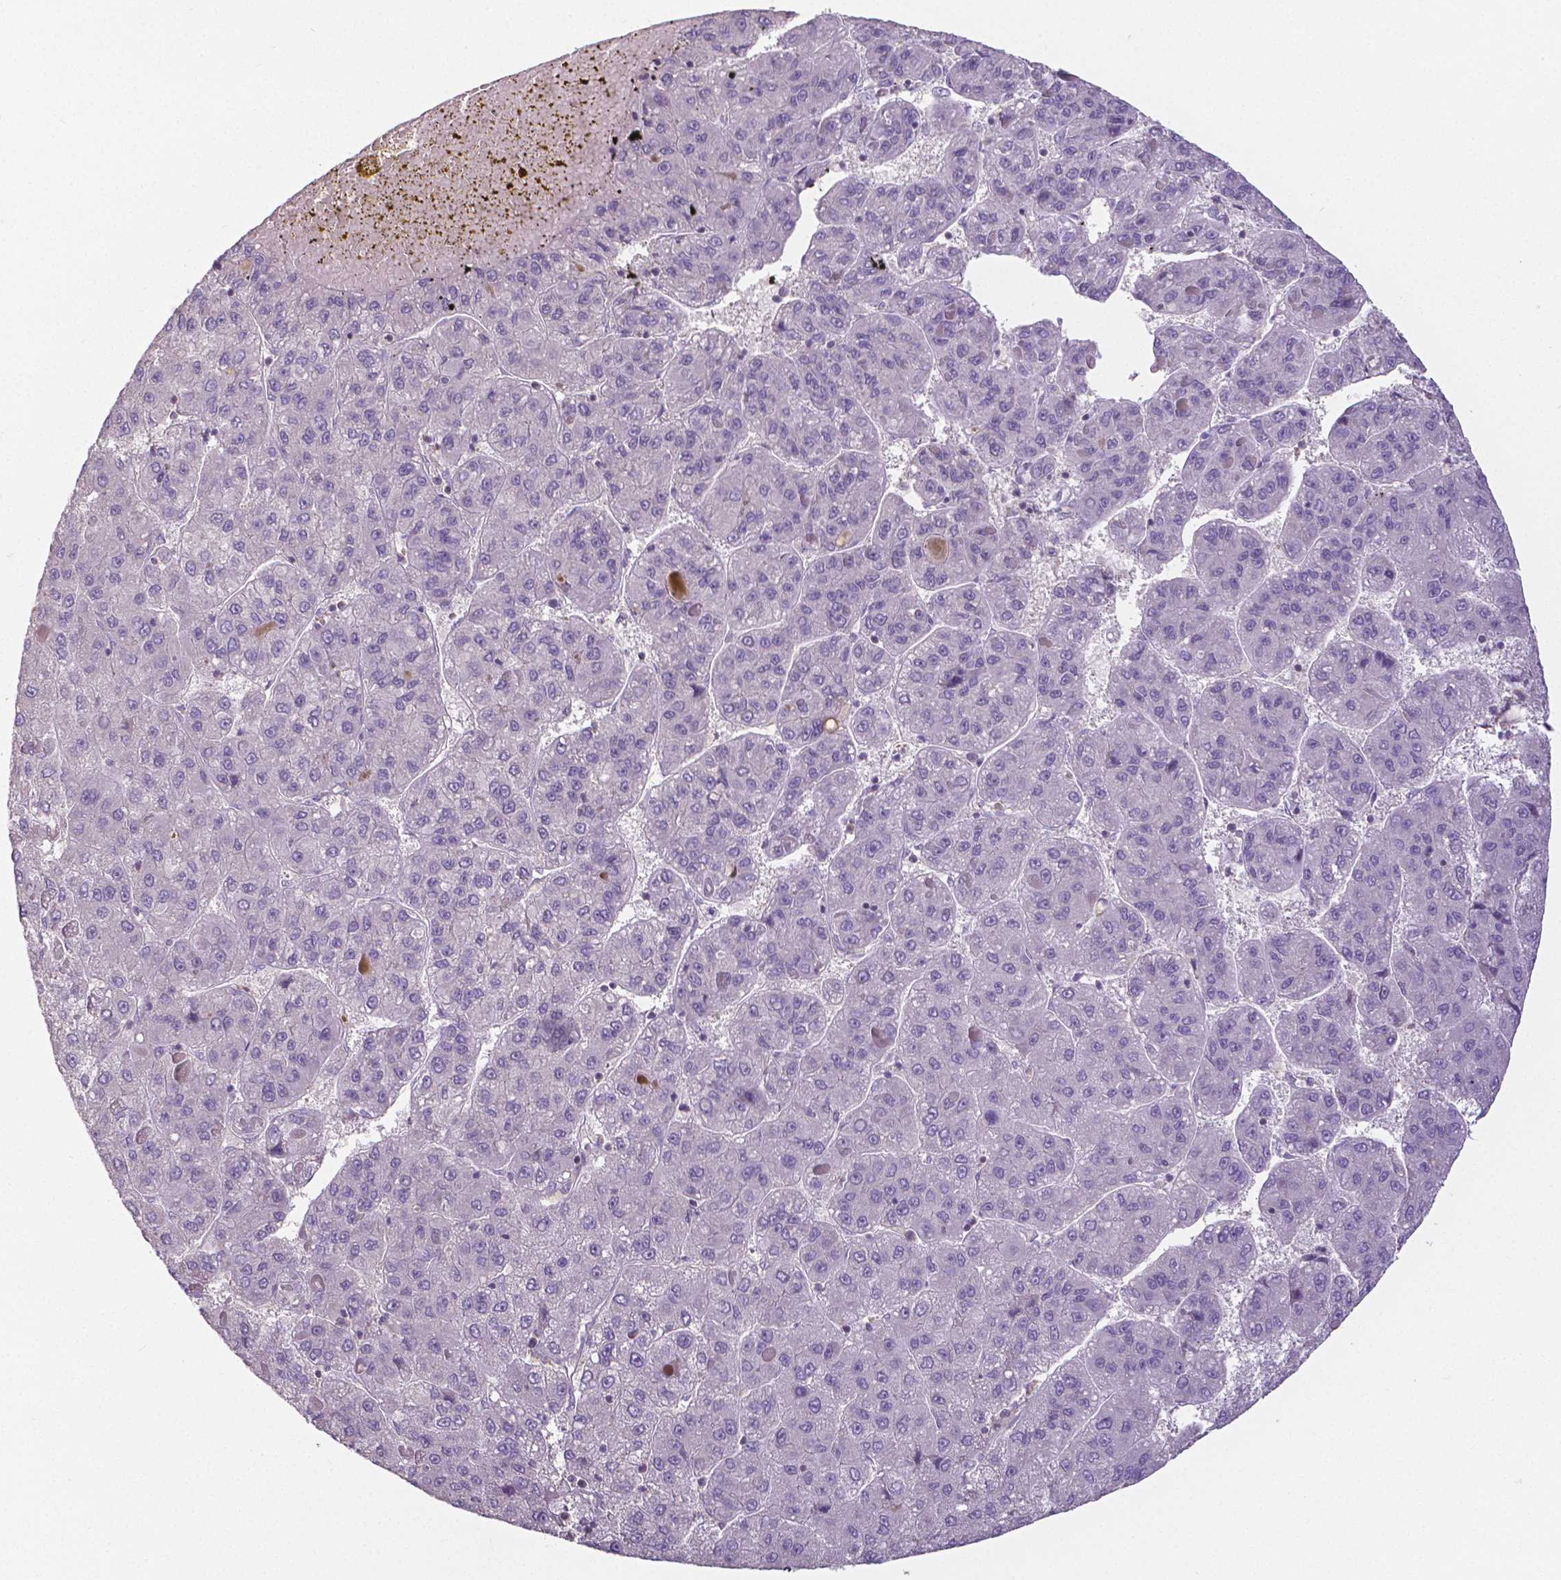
{"staining": {"intensity": "negative", "quantity": "none", "location": "none"}, "tissue": "liver cancer", "cell_type": "Tumor cells", "image_type": "cancer", "snomed": [{"axis": "morphology", "description": "Carcinoma, Hepatocellular, NOS"}, {"axis": "topography", "description": "Liver"}], "caption": "This micrograph is of hepatocellular carcinoma (liver) stained with immunohistochemistry to label a protein in brown with the nuclei are counter-stained blue. There is no staining in tumor cells.", "gene": "CRMP1", "patient": {"sex": "female", "age": 82}}